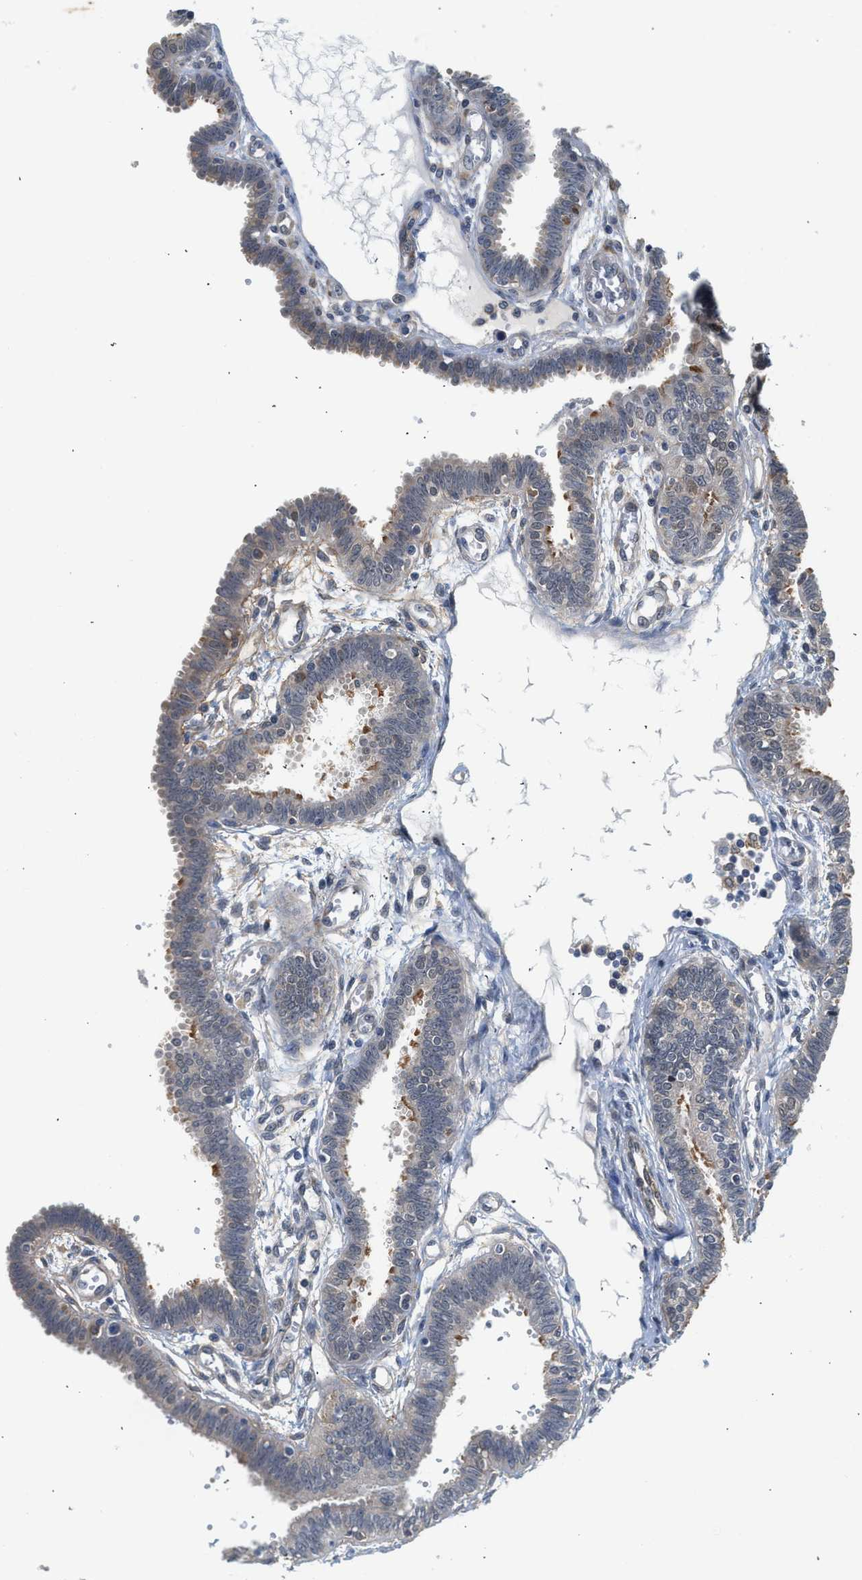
{"staining": {"intensity": "weak", "quantity": "25%-75%", "location": "cytoplasmic/membranous"}, "tissue": "fallopian tube", "cell_type": "Glandular cells", "image_type": "normal", "snomed": [{"axis": "morphology", "description": "Normal tissue, NOS"}, {"axis": "topography", "description": "Fallopian tube"}], "caption": "Glandular cells display low levels of weak cytoplasmic/membranous positivity in about 25%-75% of cells in benign fallopian tube. Ihc stains the protein of interest in brown and the nuclei are stained blue.", "gene": "POLG2", "patient": {"sex": "female", "age": 32}}